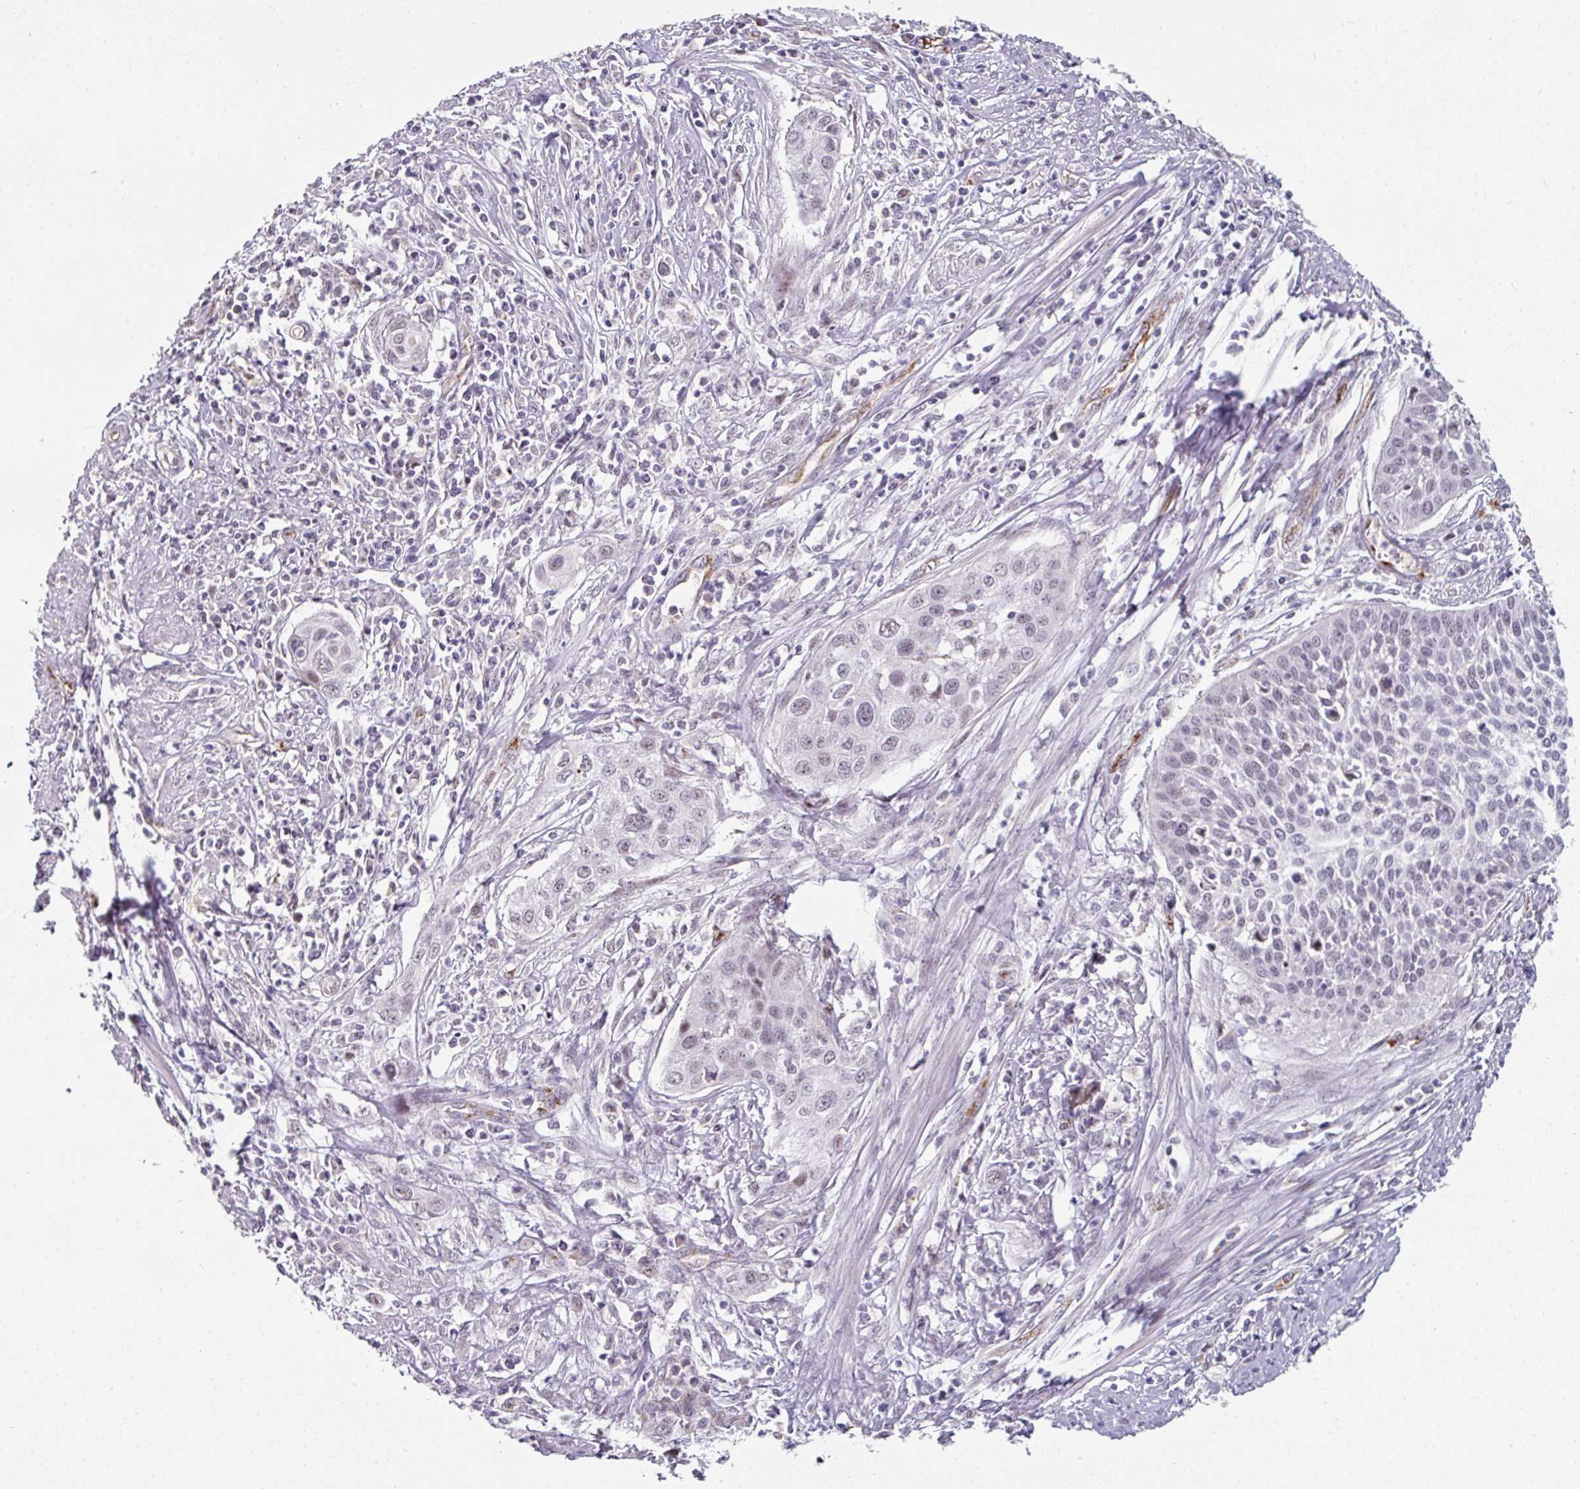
{"staining": {"intensity": "weak", "quantity": "<25%", "location": "nuclear"}, "tissue": "cervical cancer", "cell_type": "Tumor cells", "image_type": "cancer", "snomed": [{"axis": "morphology", "description": "Squamous cell carcinoma, NOS"}, {"axis": "topography", "description": "Cervix"}], "caption": "Immunohistochemistry (IHC) of squamous cell carcinoma (cervical) reveals no expression in tumor cells.", "gene": "SIDT2", "patient": {"sex": "female", "age": 34}}